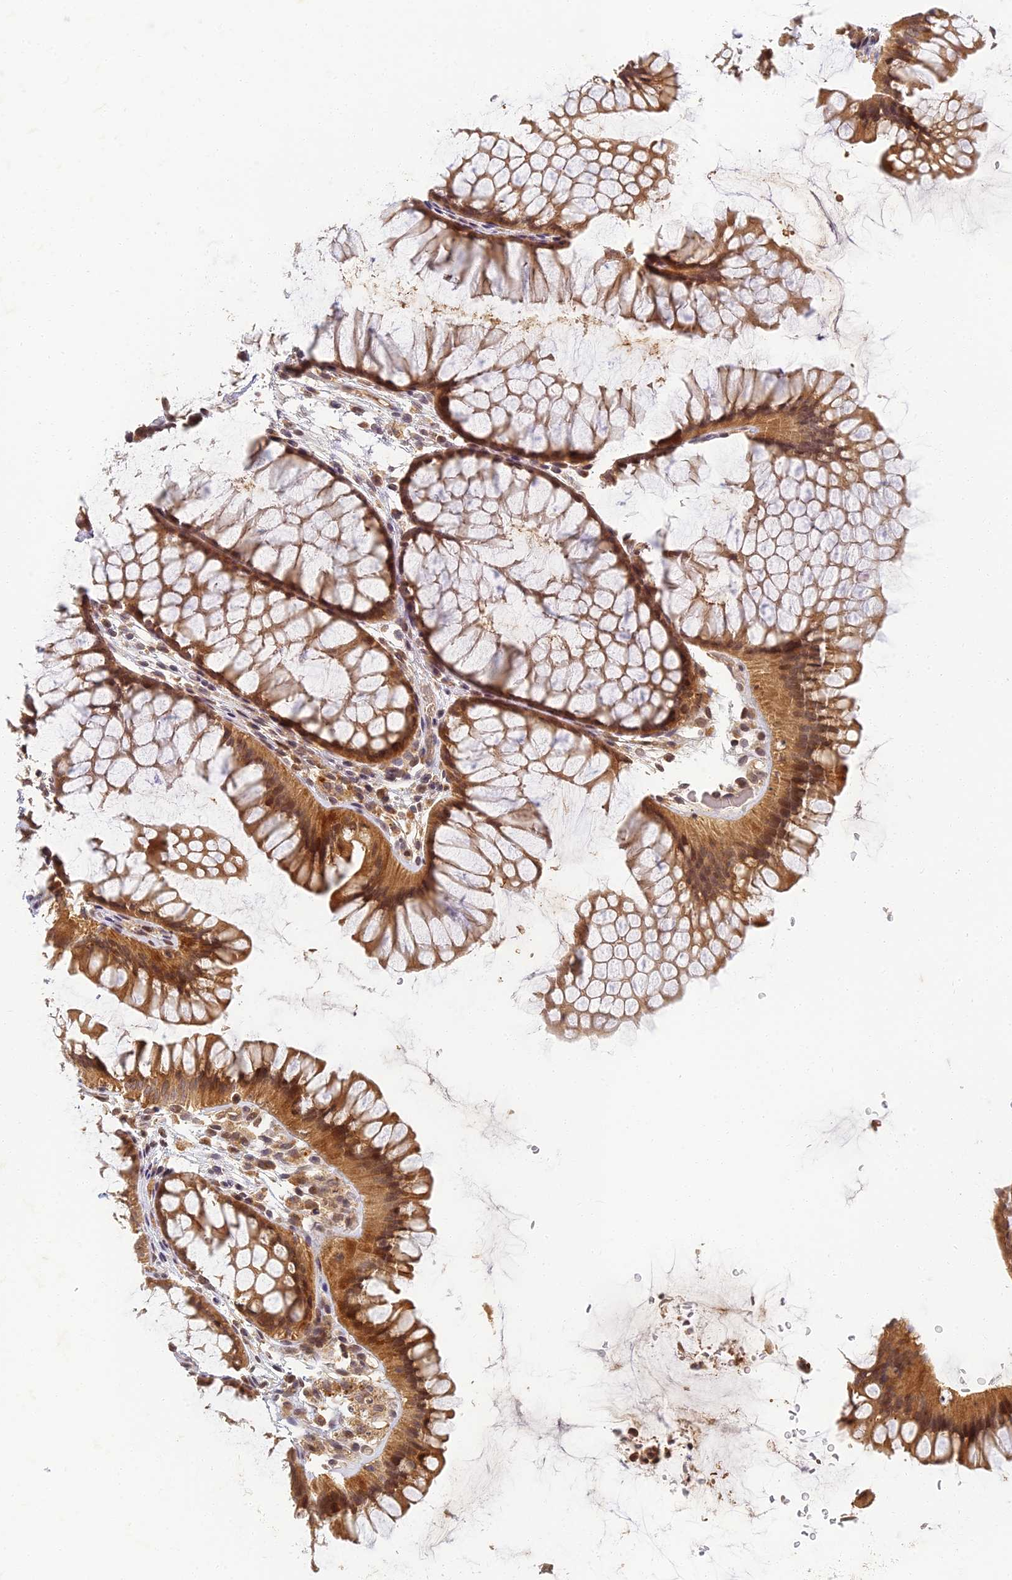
{"staining": {"intensity": "moderate", "quantity": ">75%", "location": "cytoplasmic/membranous"}, "tissue": "colon", "cell_type": "Endothelial cells", "image_type": "normal", "snomed": [{"axis": "morphology", "description": "Normal tissue, NOS"}, {"axis": "topography", "description": "Colon"}], "caption": "This photomicrograph displays normal colon stained with immunohistochemistry (IHC) to label a protein in brown. The cytoplasmic/membranous of endothelial cells show moderate positivity for the protein. Nuclei are counter-stained blue.", "gene": "RGL3", "patient": {"sex": "female", "age": 82}}